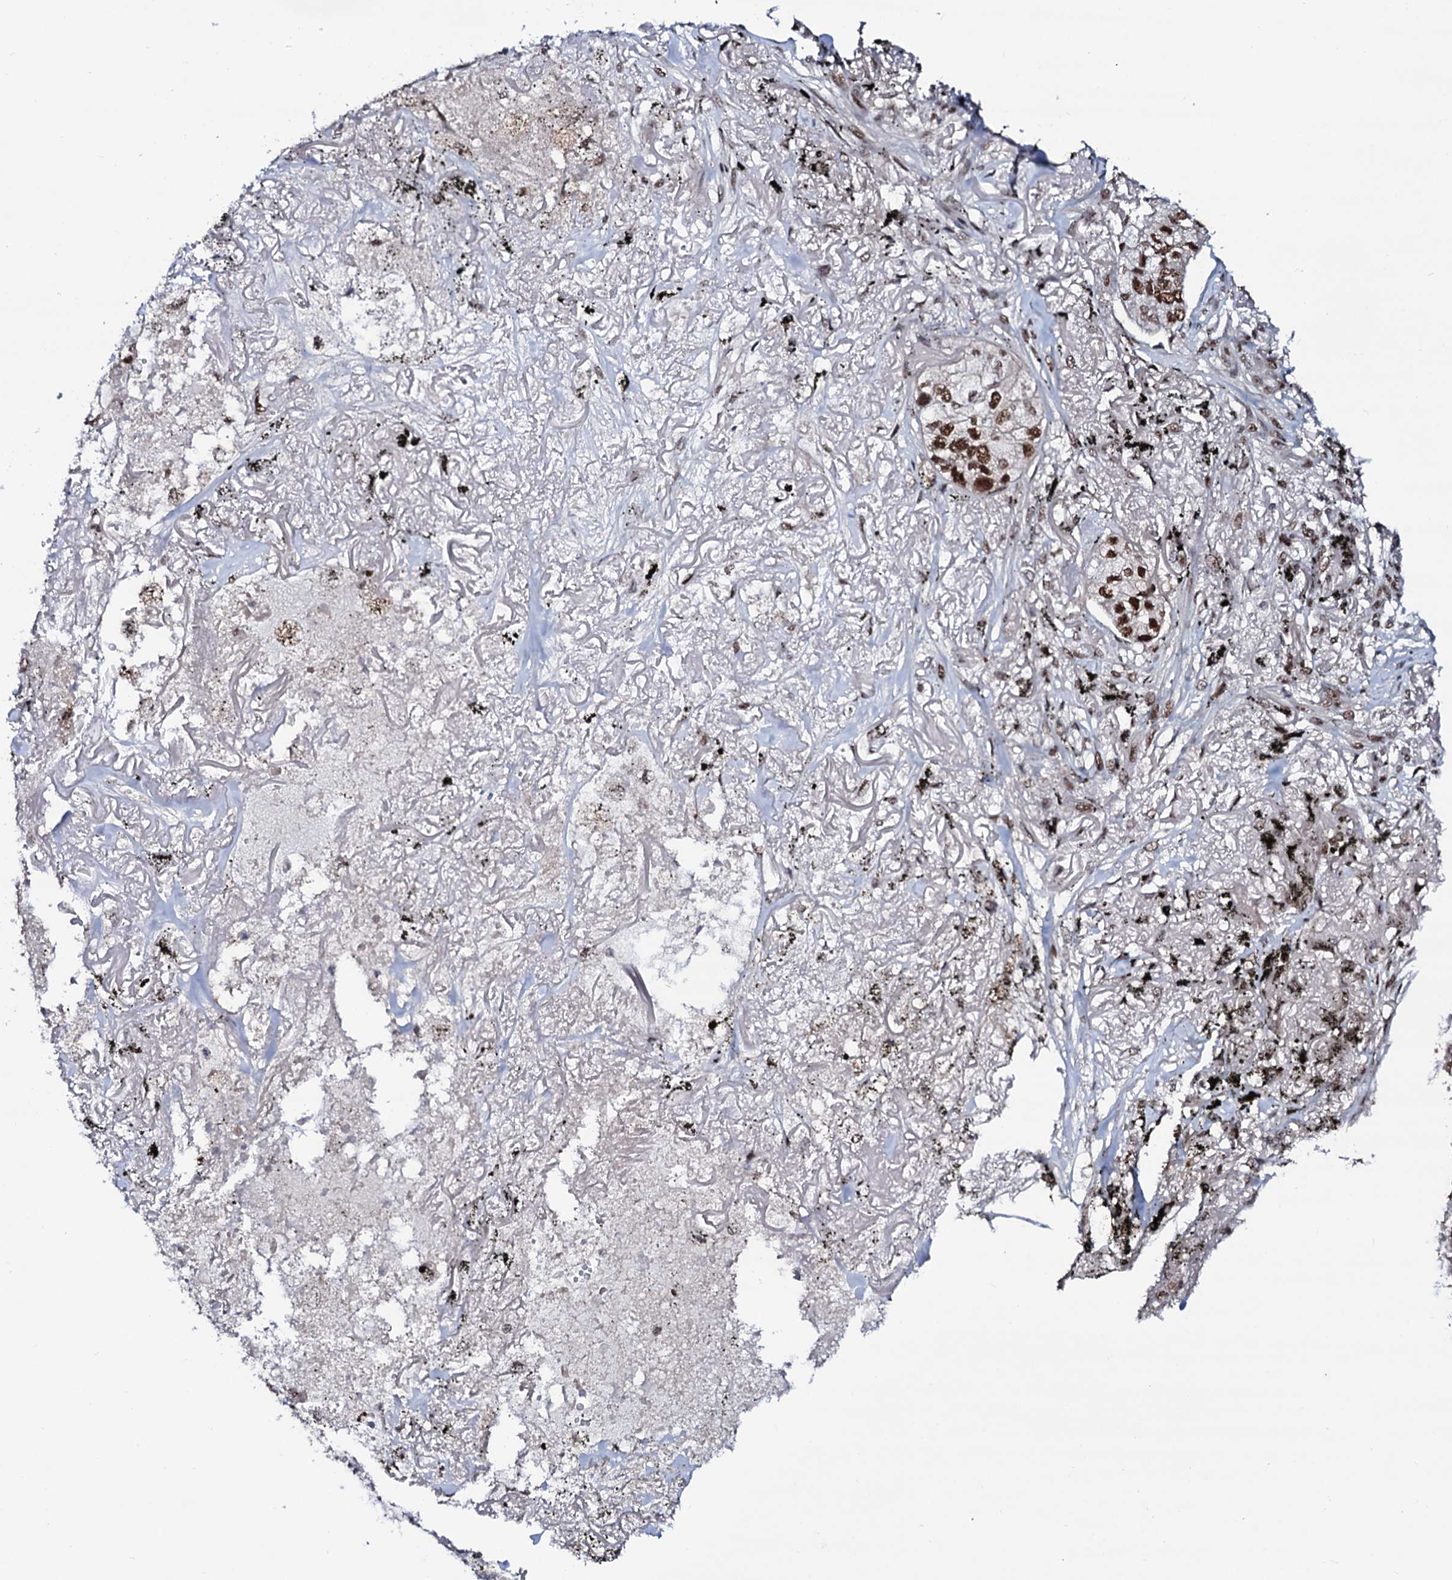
{"staining": {"intensity": "moderate", "quantity": ">75%", "location": "nuclear"}, "tissue": "lung cancer", "cell_type": "Tumor cells", "image_type": "cancer", "snomed": [{"axis": "morphology", "description": "Adenocarcinoma, NOS"}, {"axis": "topography", "description": "Lung"}], "caption": "Lung adenocarcinoma stained with a brown dye shows moderate nuclear positive expression in about >75% of tumor cells.", "gene": "PRPF18", "patient": {"sex": "male", "age": 49}}